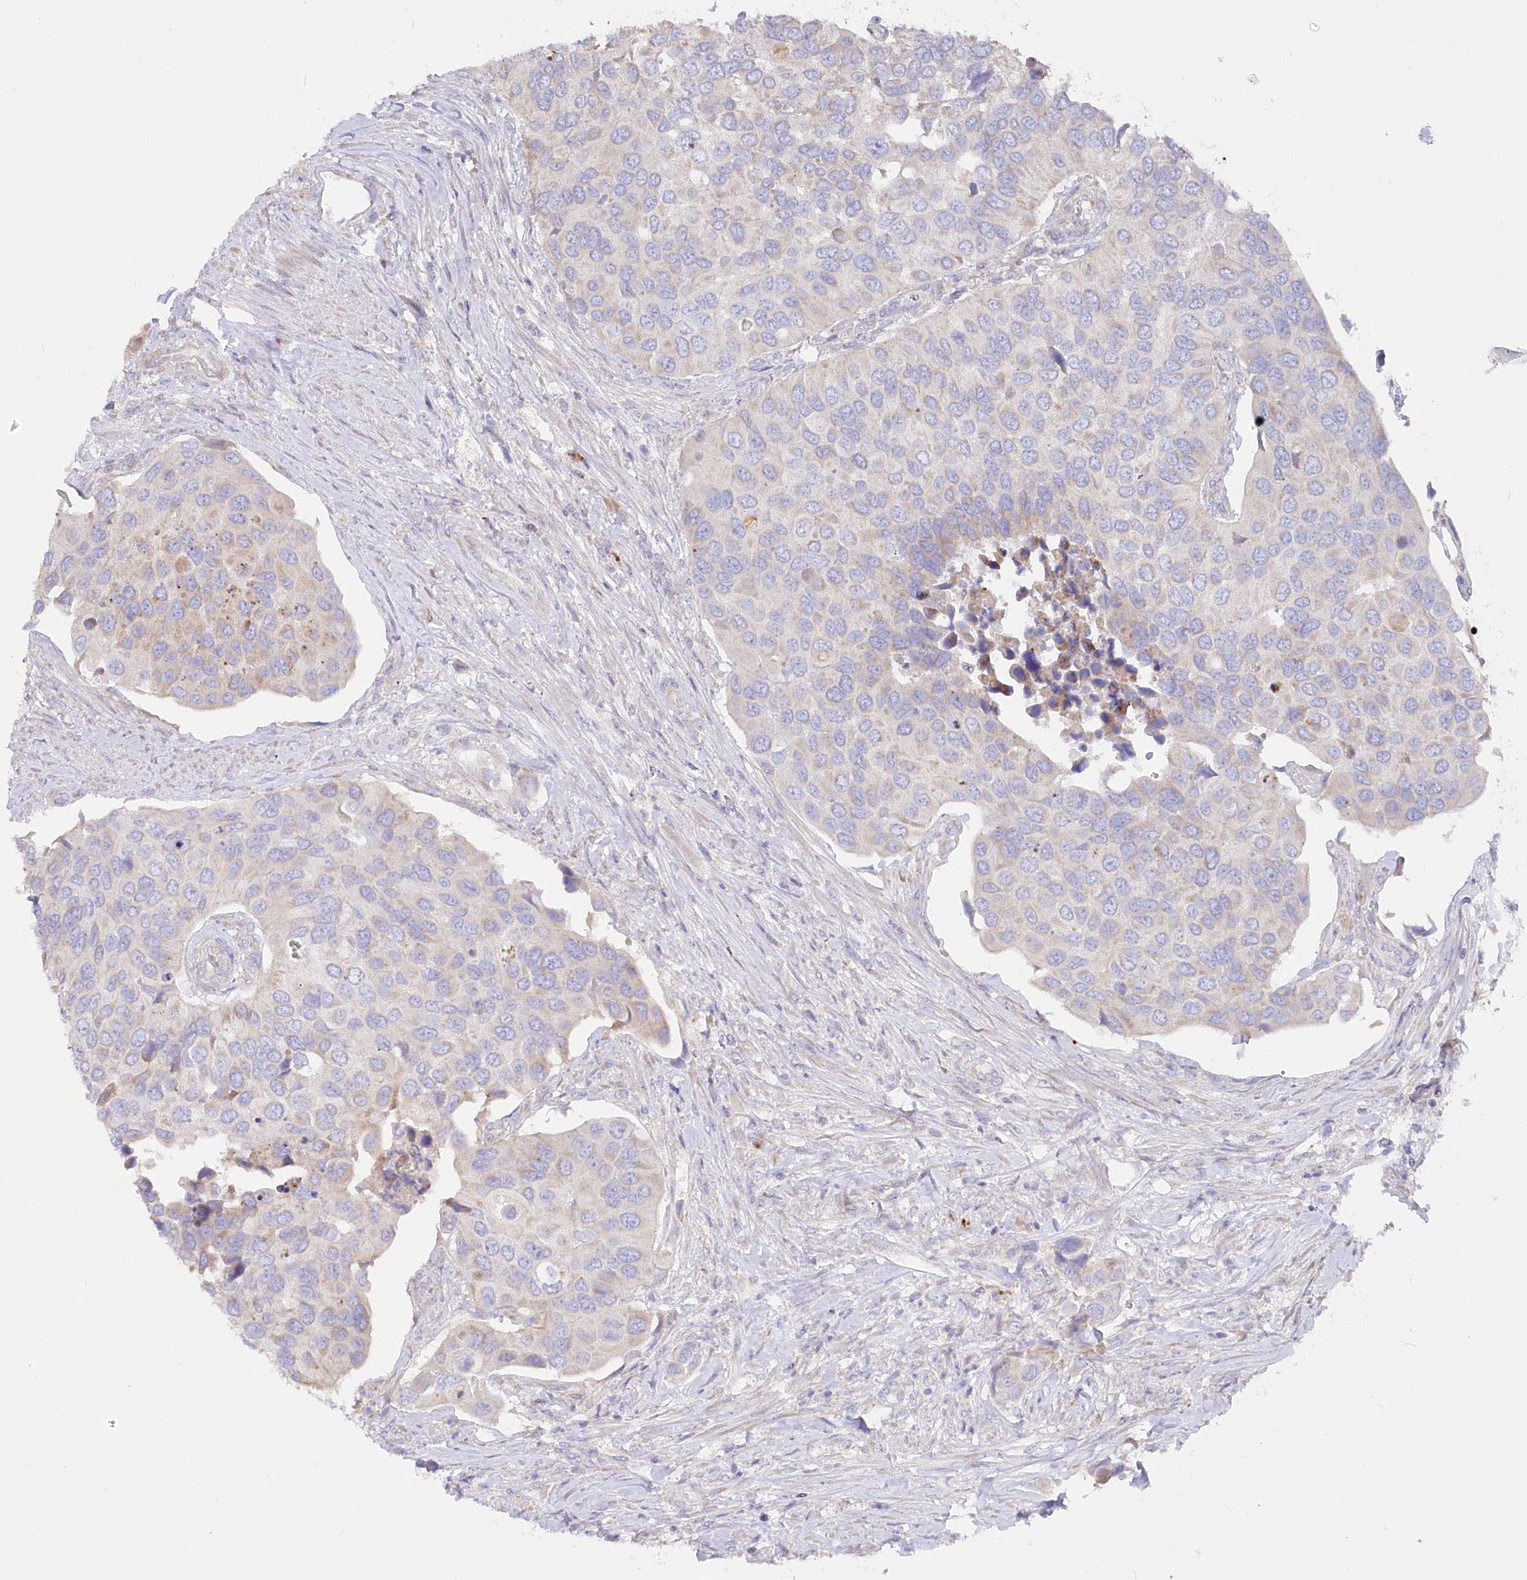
{"staining": {"intensity": "negative", "quantity": "none", "location": "none"}, "tissue": "urothelial cancer", "cell_type": "Tumor cells", "image_type": "cancer", "snomed": [{"axis": "morphology", "description": "Urothelial carcinoma, High grade"}, {"axis": "topography", "description": "Urinary bladder"}], "caption": "Immunohistochemistry image of neoplastic tissue: urothelial cancer stained with DAB (3,3'-diaminobenzidine) demonstrates no significant protein staining in tumor cells. (Stains: DAB immunohistochemistry with hematoxylin counter stain, Microscopy: brightfield microscopy at high magnification).", "gene": "POGLUT1", "patient": {"sex": "male", "age": 74}}